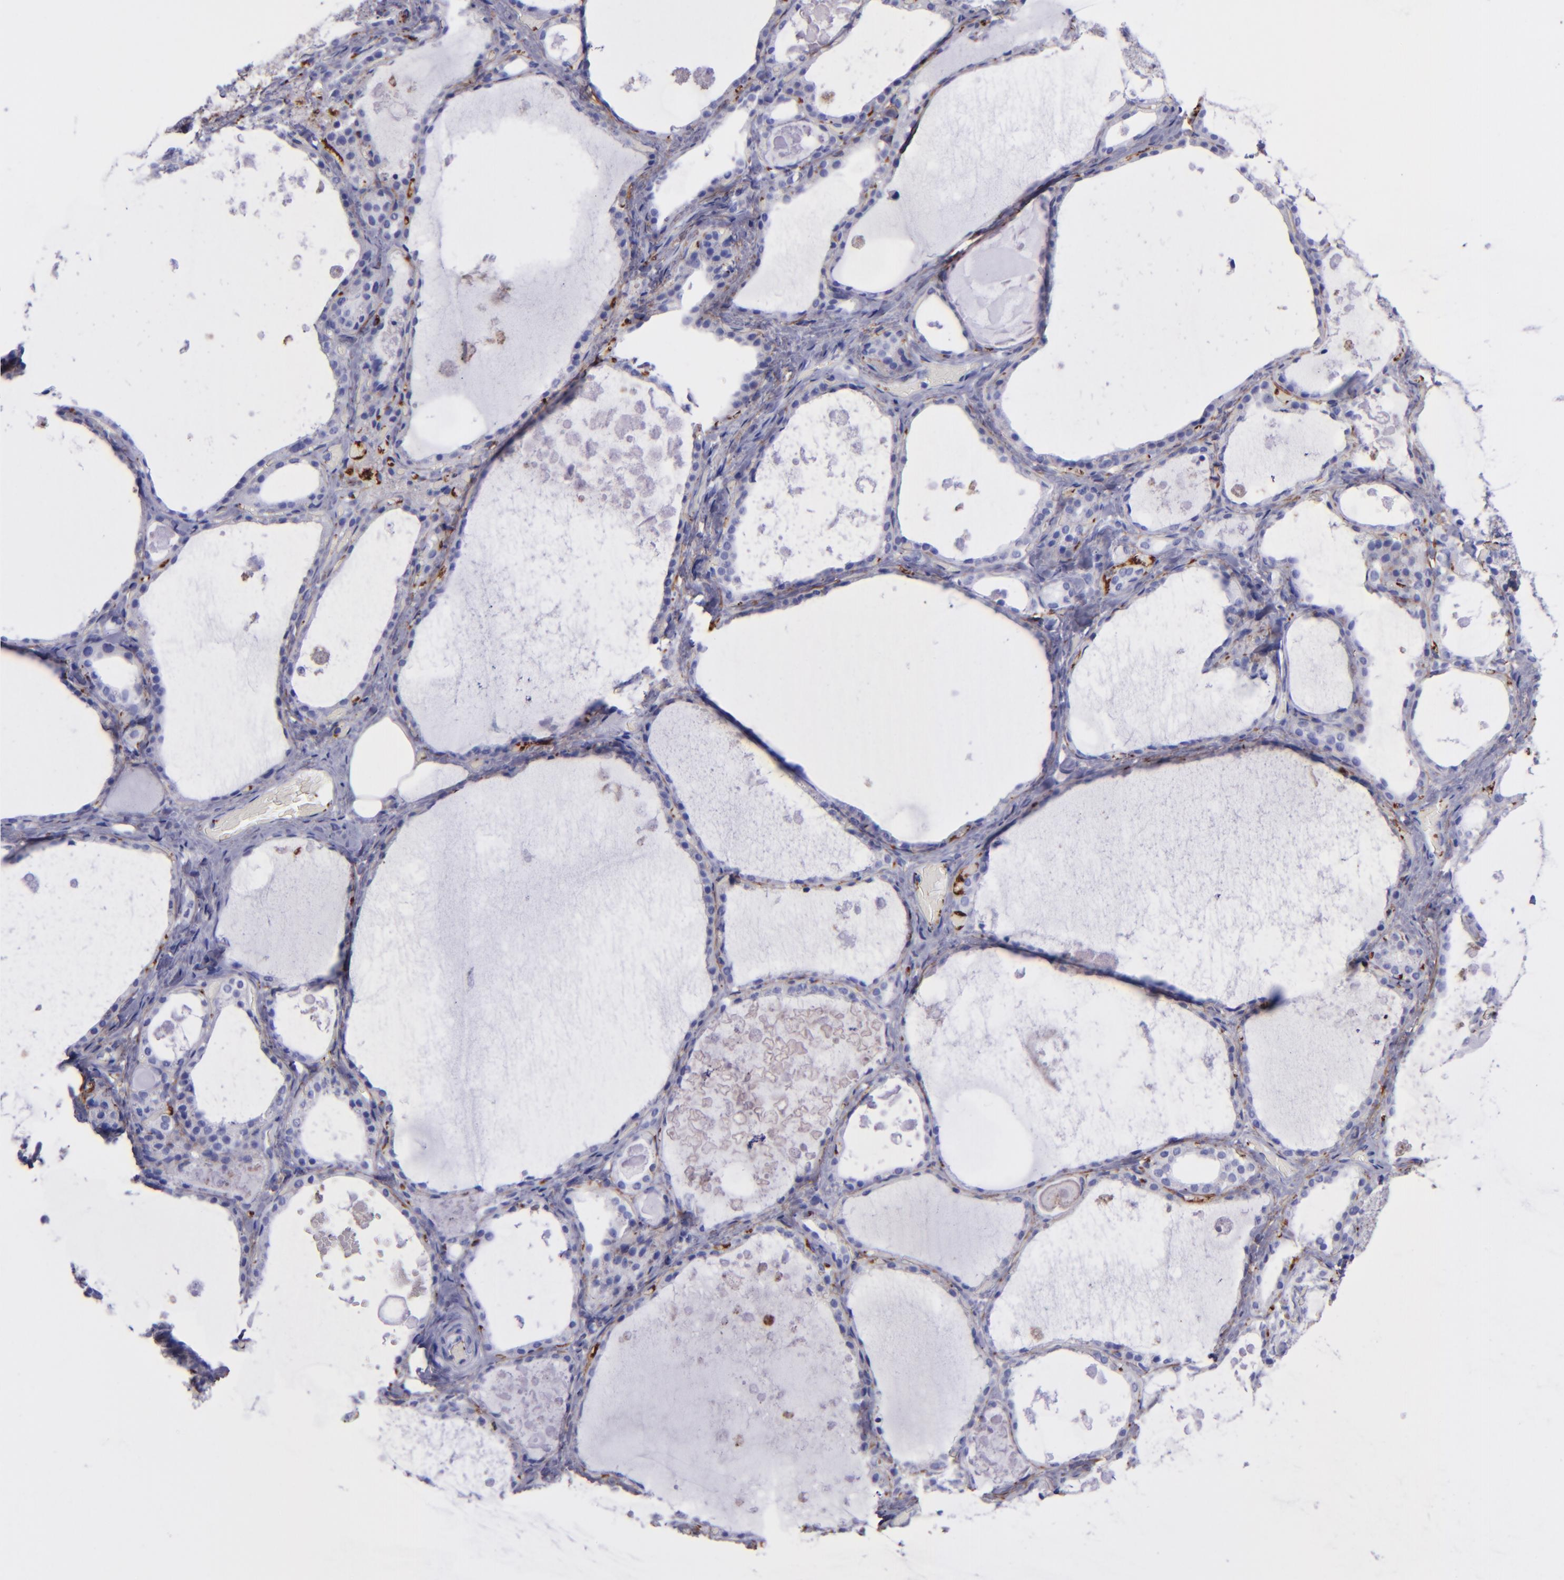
{"staining": {"intensity": "negative", "quantity": "none", "location": "none"}, "tissue": "thyroid gland", "cell_type": "Glandular cells", "image_type": "normal", "snomed": [{"axis": "morphology", "description": "Normal tissue, NOS"}, {"axis": "topography", "description": "Thyroid gland"}], "caption": "DAB immunohistochemical staining of unremarkable thyroid gland reveals no significant expression in glandular cells. (DAB immunohistochemistry (IHC), high magnification).", "gene": "EFCAB13", "patient": {"sex": "male", "age": 61}}